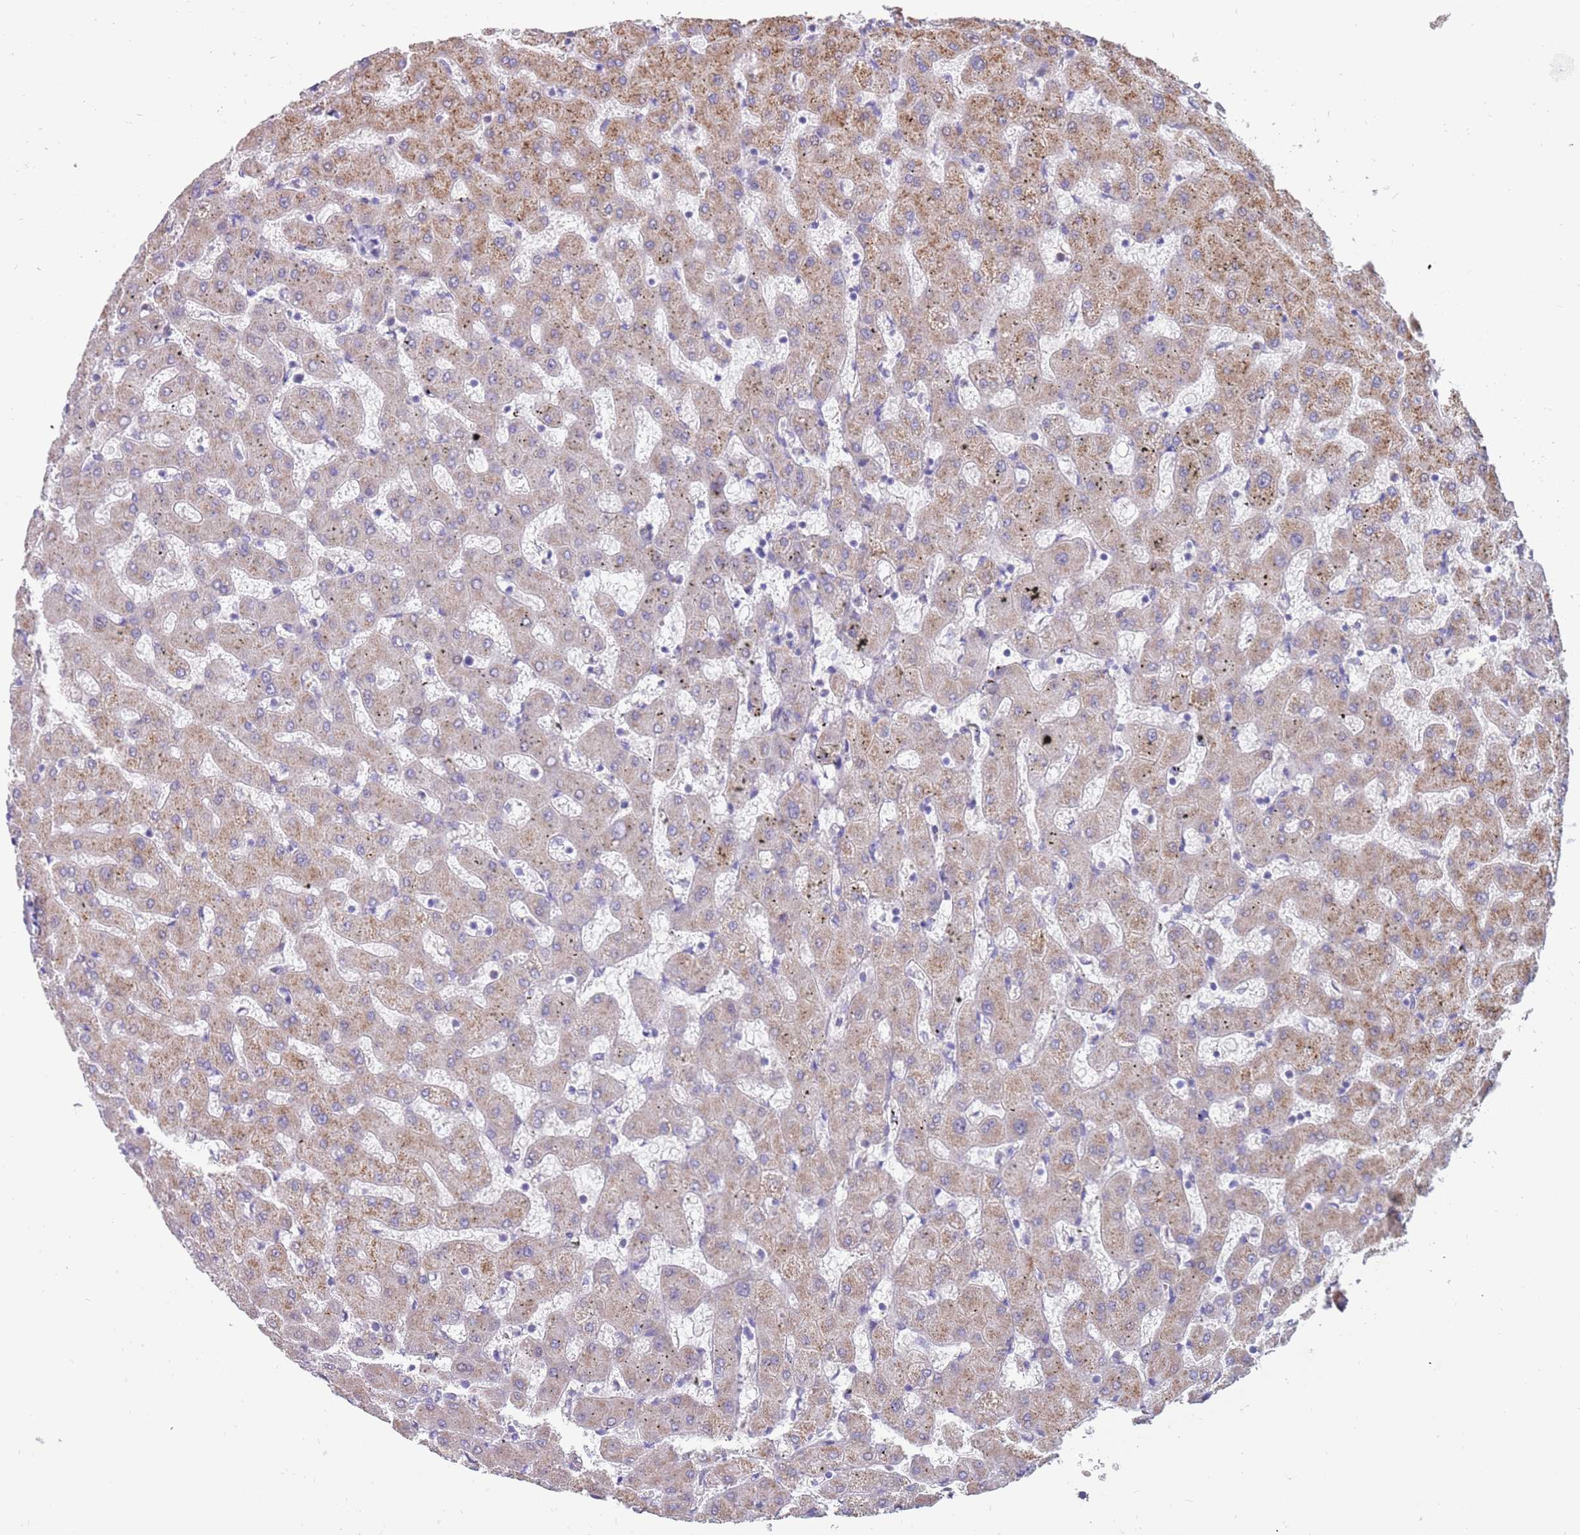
{"staining": {"intensity": "negative", "quantity": "none", "location": "none"}, "tissue": "liver", "cell_type": "Cholangiocytes", "image_type": "normal", "snomed": [{"axis": "morphology", "description": "Normal tissue, NOS"}, {"axis": "topography", "description": "Liver"}], "caption": "High power microscopy image of an IHC photomicrograph of unremarkable liver, revealing no significant positivity in cholangiocytes.", "gene": "ZNF746", "patient": {"sex": "female", "age": 63}}